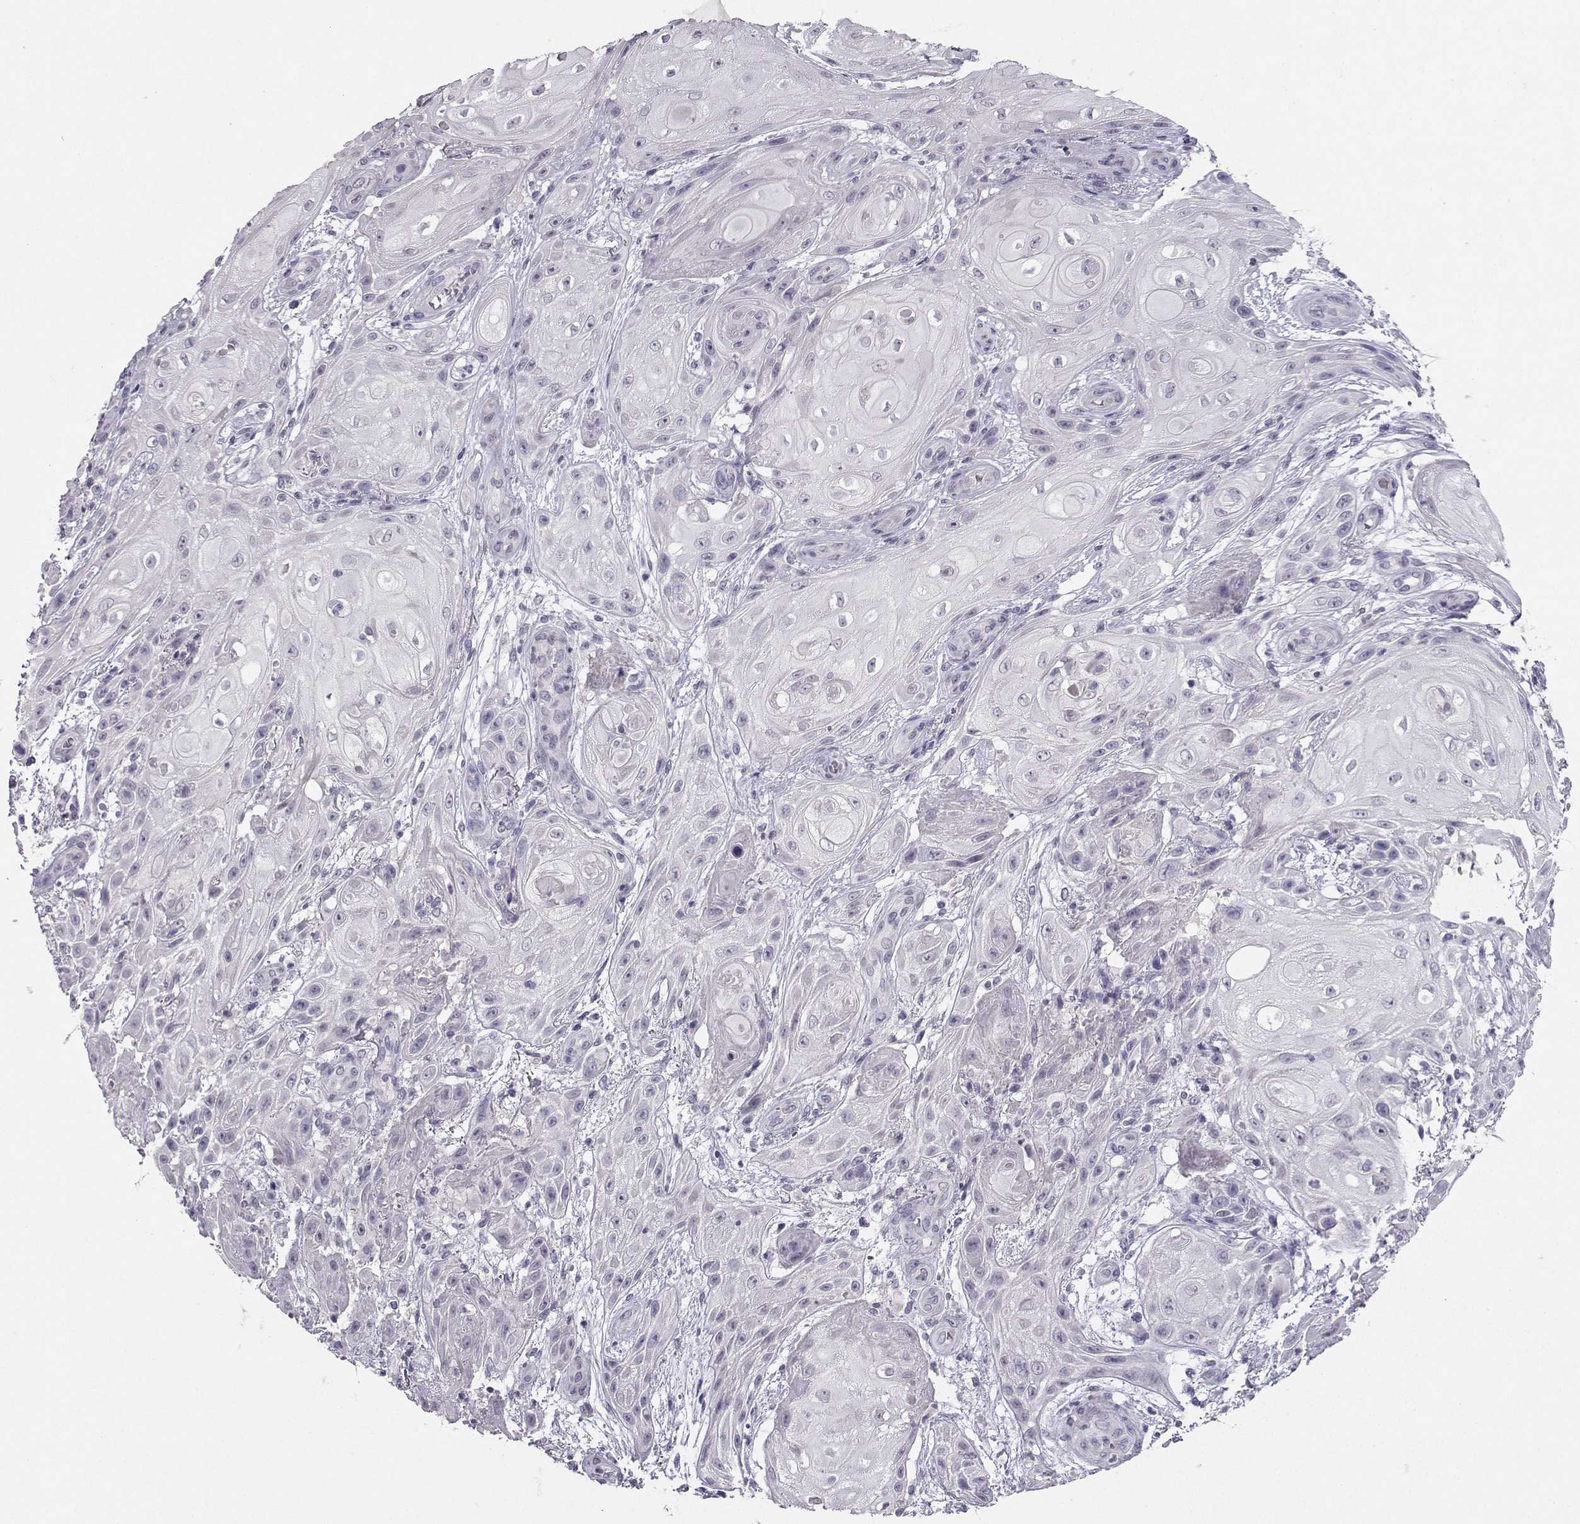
{"staining": {"intensity": "negative", "quantity": "none", "location": "none"}, "tissue": "skin cancer", "cell_type": "Tumor cells", "image_type": "cancer", "snomed": [{"axis": "morphology", "description": "Squamous cell carcinoma, NOS"}, {"axis": "topography", "description": "Skin"}], "caption": "This is an immunohistochemistry photomicrograph of human skin squamous cell carcinoma. There is no staining in tumor cells.", "gene": "CARTPT", "patient": {"sex": "male", "age": 62}}